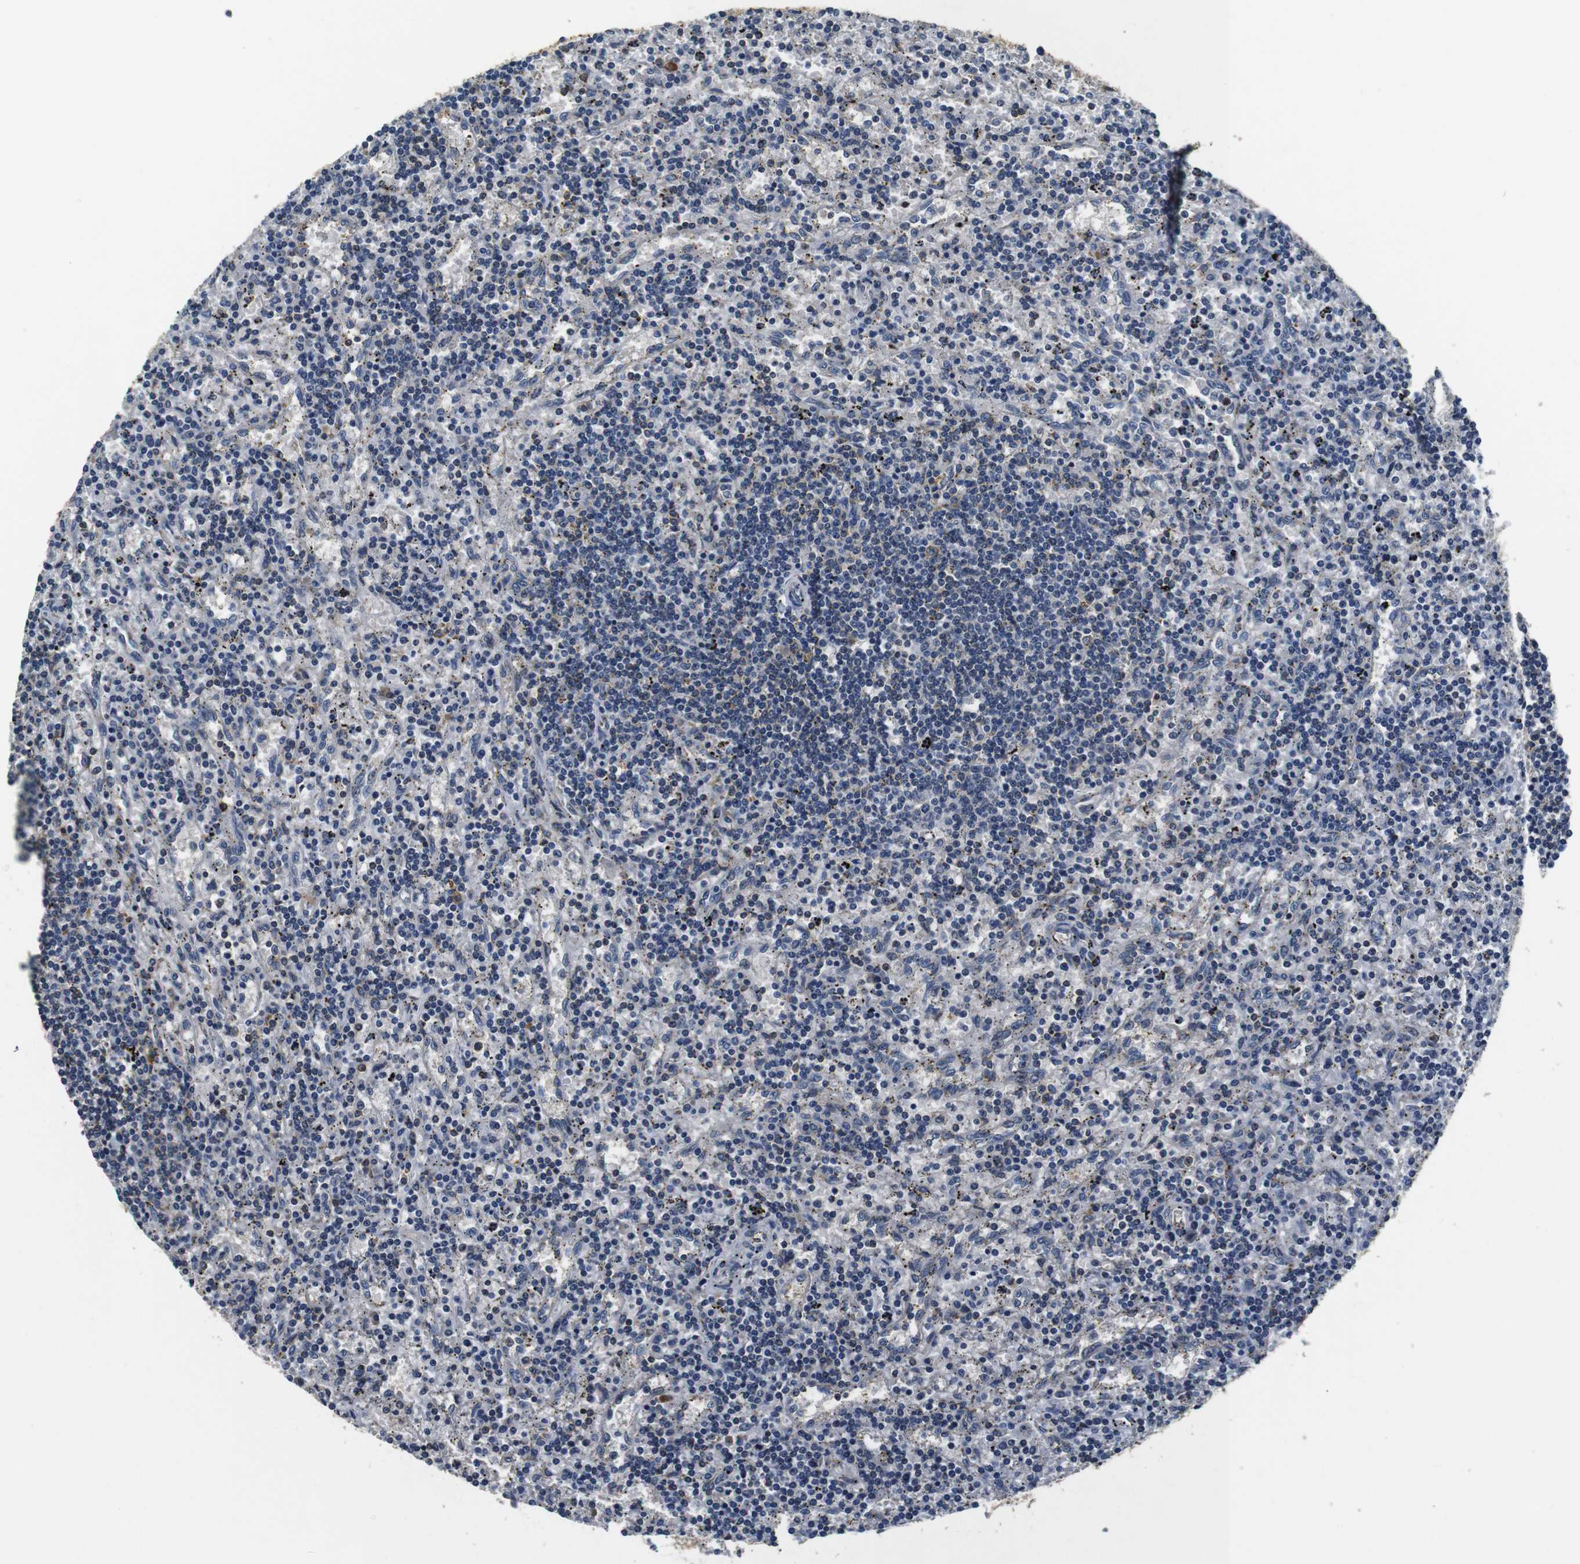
{"staining": {"intensity": "negative", "quantity": "none", "location": "none"}, "tissue": "lymphoma", "cell_type": "Tumor cells", "image_type": "cancer", "snomed": [{"axis": "morphology", "description": "Malignant lymphoma, non-Hodgkin's type, Low grade"}, {"axis": "topography", "description": "Spleen"}], "caption": "Immunohistochemical staining of malignant lymphoma, non-Hodgkin's type (low-grade) demonstrates no significant staining in tumor cells. The staining is performed using DAB brown chromogen with nuclei counter-stained in using hematoxylin.", "gene": "COL1A1", "patient": {"sex": "male", "age": 76}}